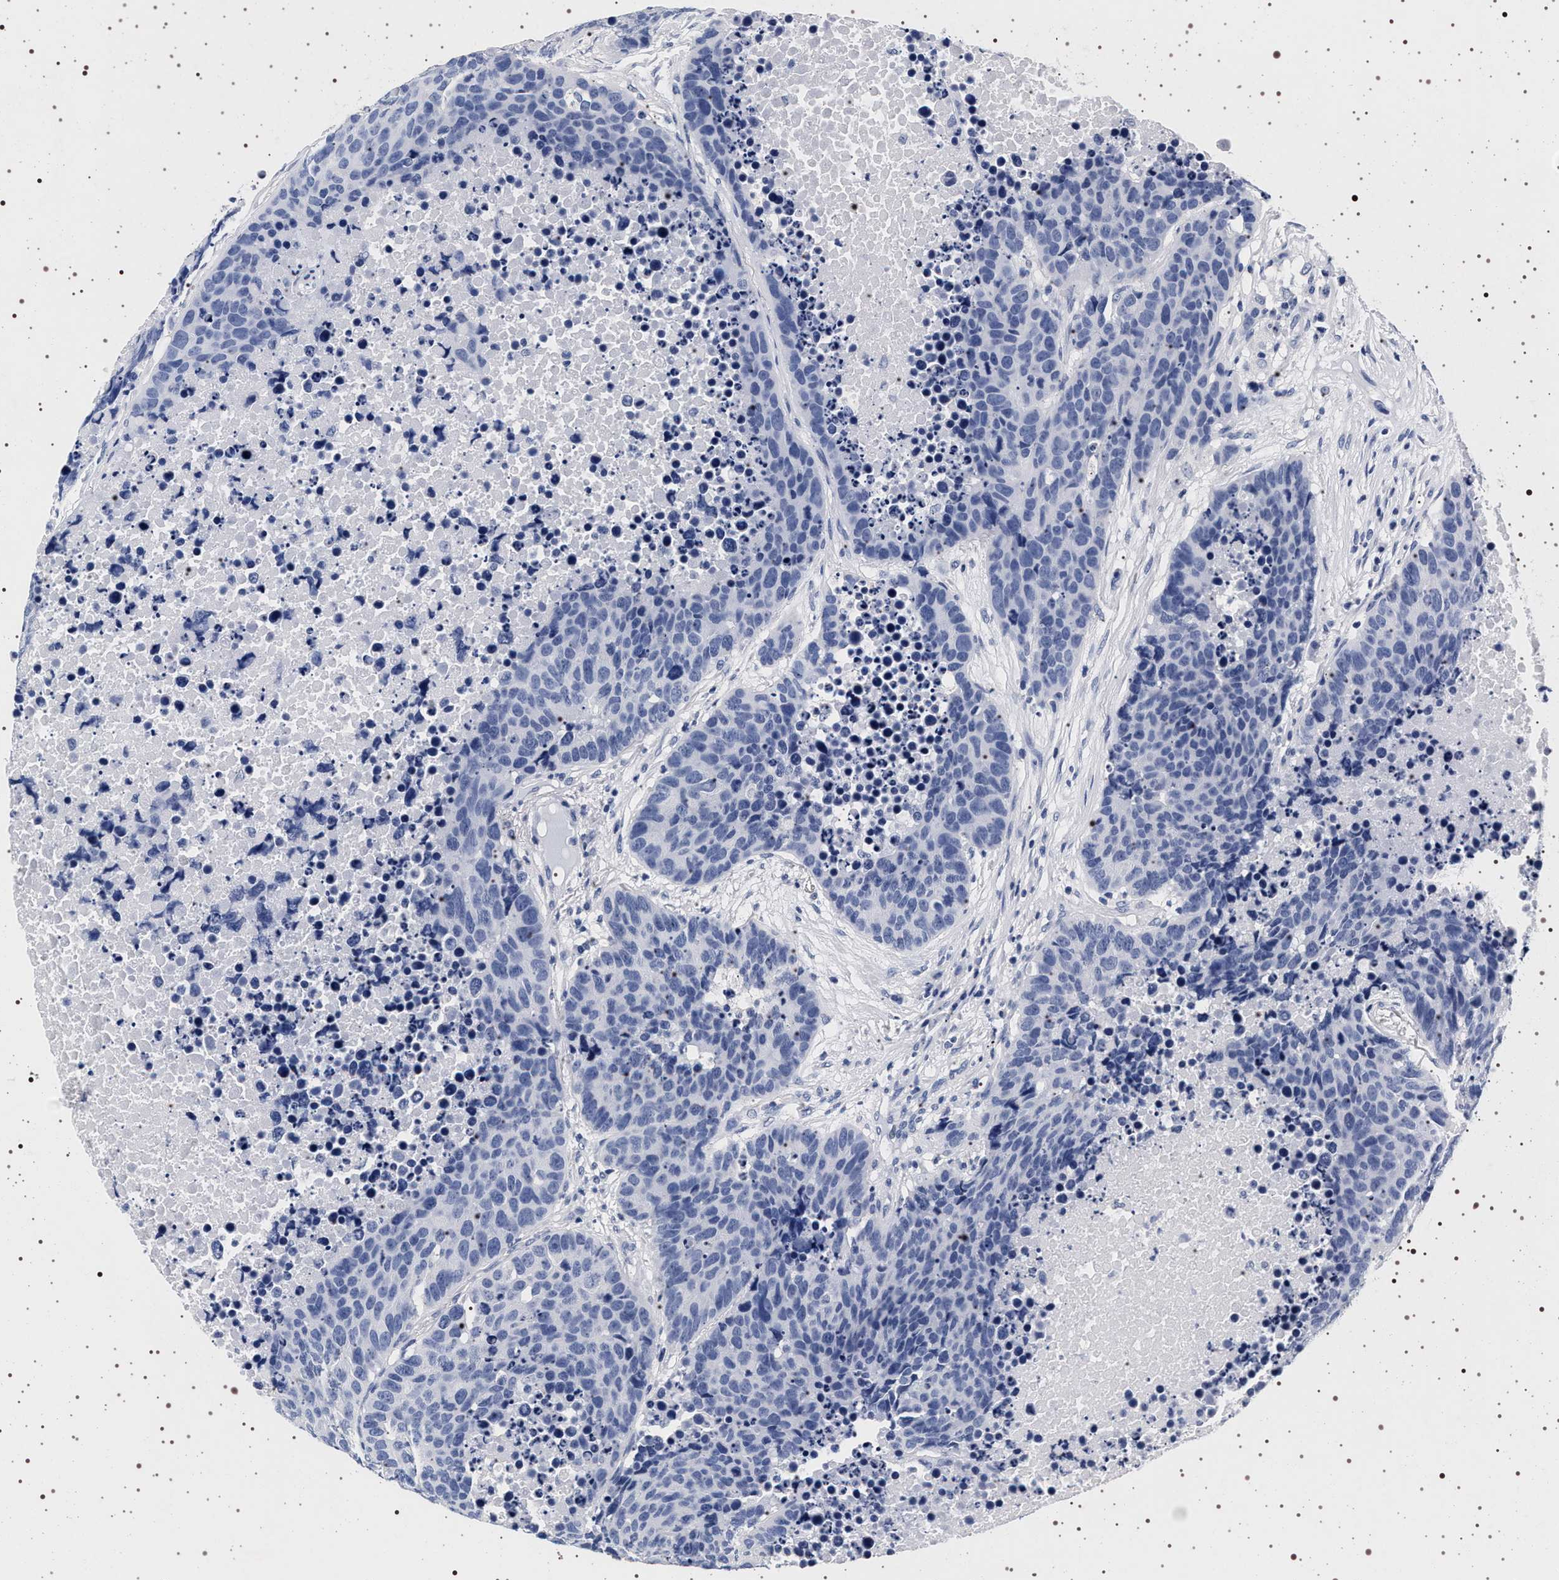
{"staining": {"intensity": "negative", "quantity": "none", "location": "none"}, "tissue": "carcinoid", "cell_type": "Tumor cells", "image_type": "cancer", "snomed": [{"axis": "morphology", "description": "Carcinoid, malignant, NOS"}, {"axis": "topography", "description": "Lung"}], "caption": "This is an immunohistochemistry (IHC) photomicrograph of human carcinoid. There is no expression in tumor cells.", "gene": "SYN1", "patient": {"sex": "male", "age": 60}}